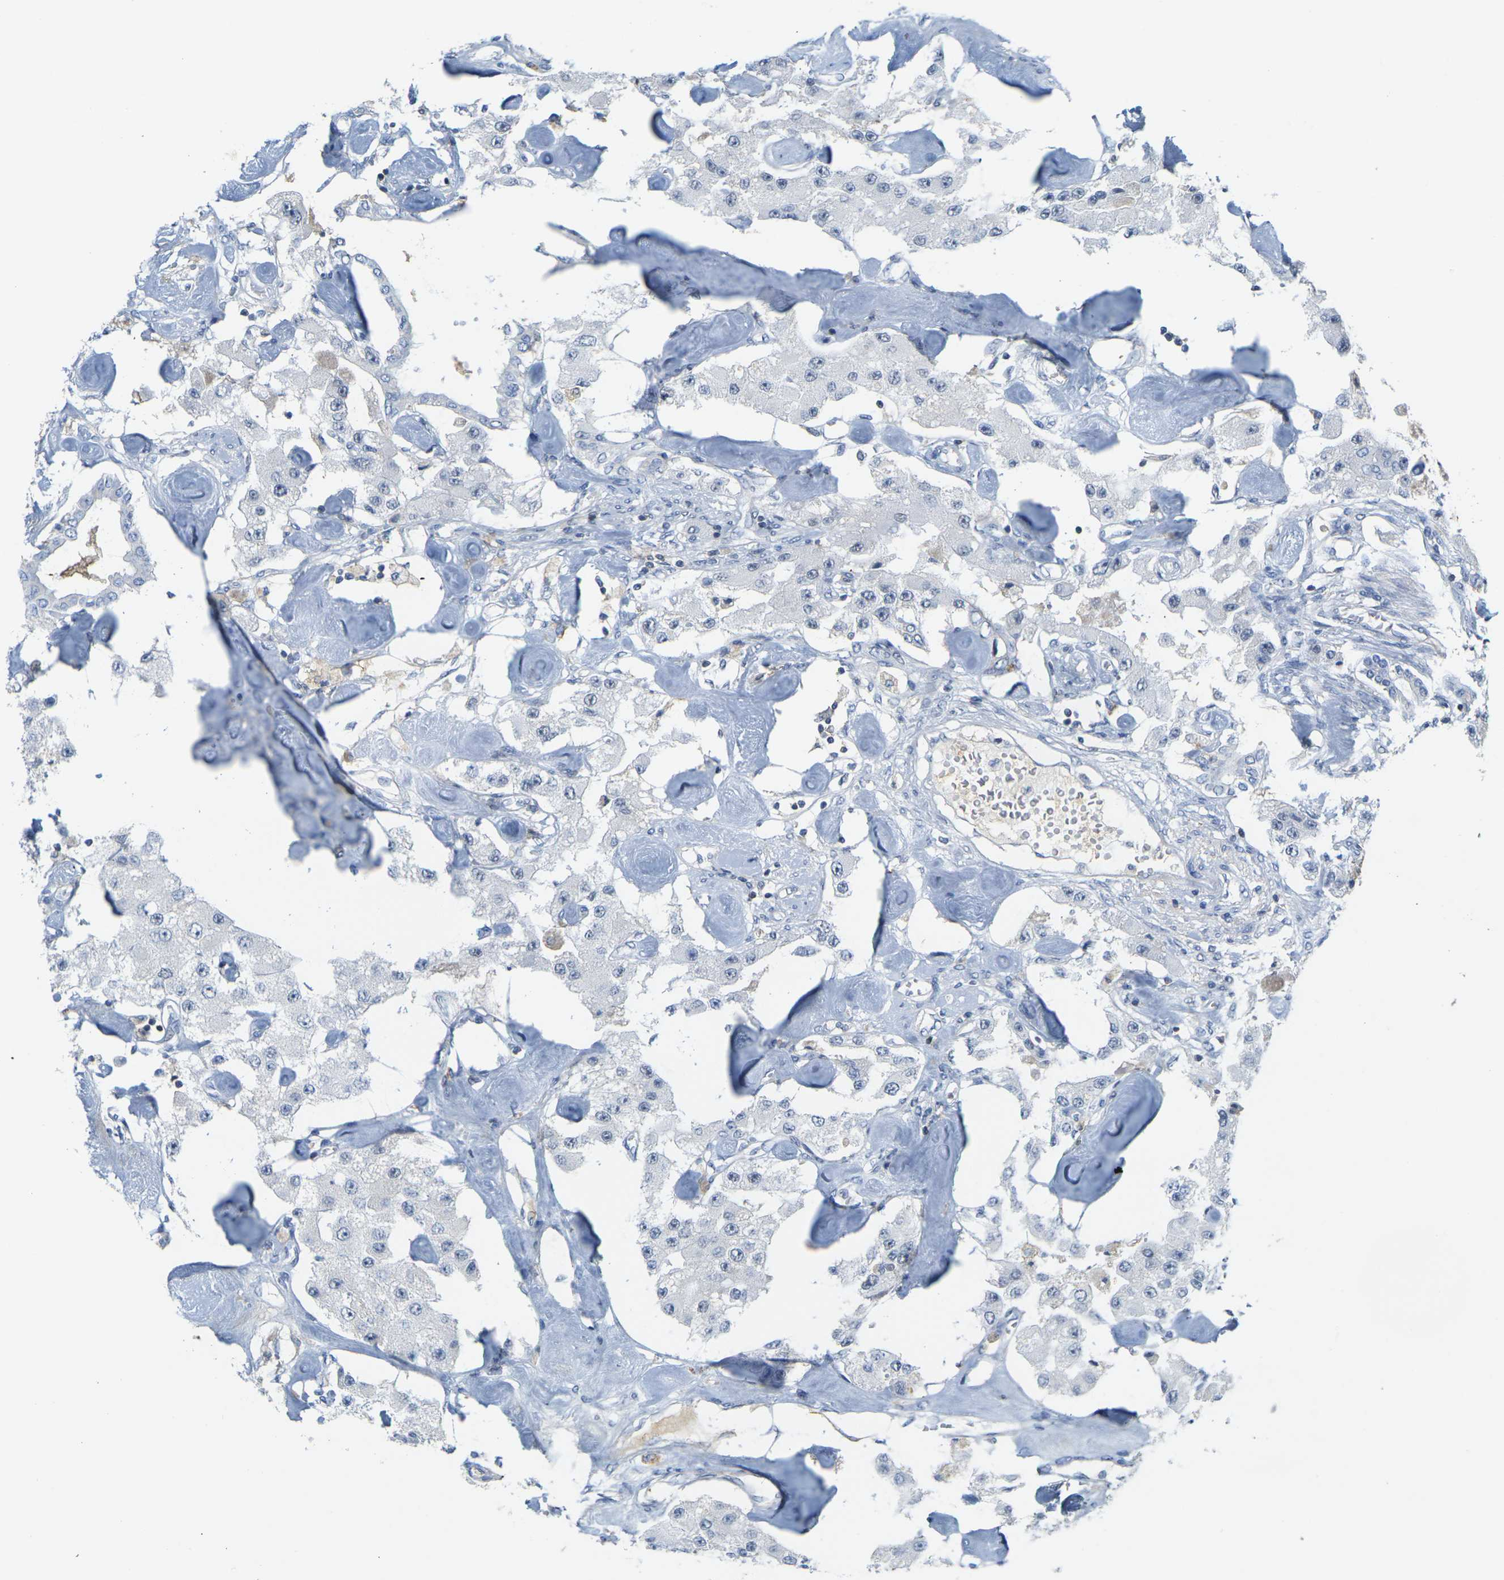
{"staining": {"intensity": "negative", "quantity": "none", "location": "none"}, "tissue": "carcinoid", "cell_type": "Tumor cells", "image_type": "cancer", "snomed": [{"axis": "morphology", "description": "Carcinoid, malignant, NOS"}, {"axis": "topography", "description": "Pancreas"}], "caption": "This is a photomicrograph of immunohistochemistry staining of carcinoid, which shows no staining in tumor cells. (Stains: DAB (3,3'-diaminobenzidine) immunohistochemistry (IHC) with hematoxylin counter stain, Microscopy: brightfield microscopy at high magnification).", "gene": "OTOF", "patient": {"sex": "male", "age": 41}}